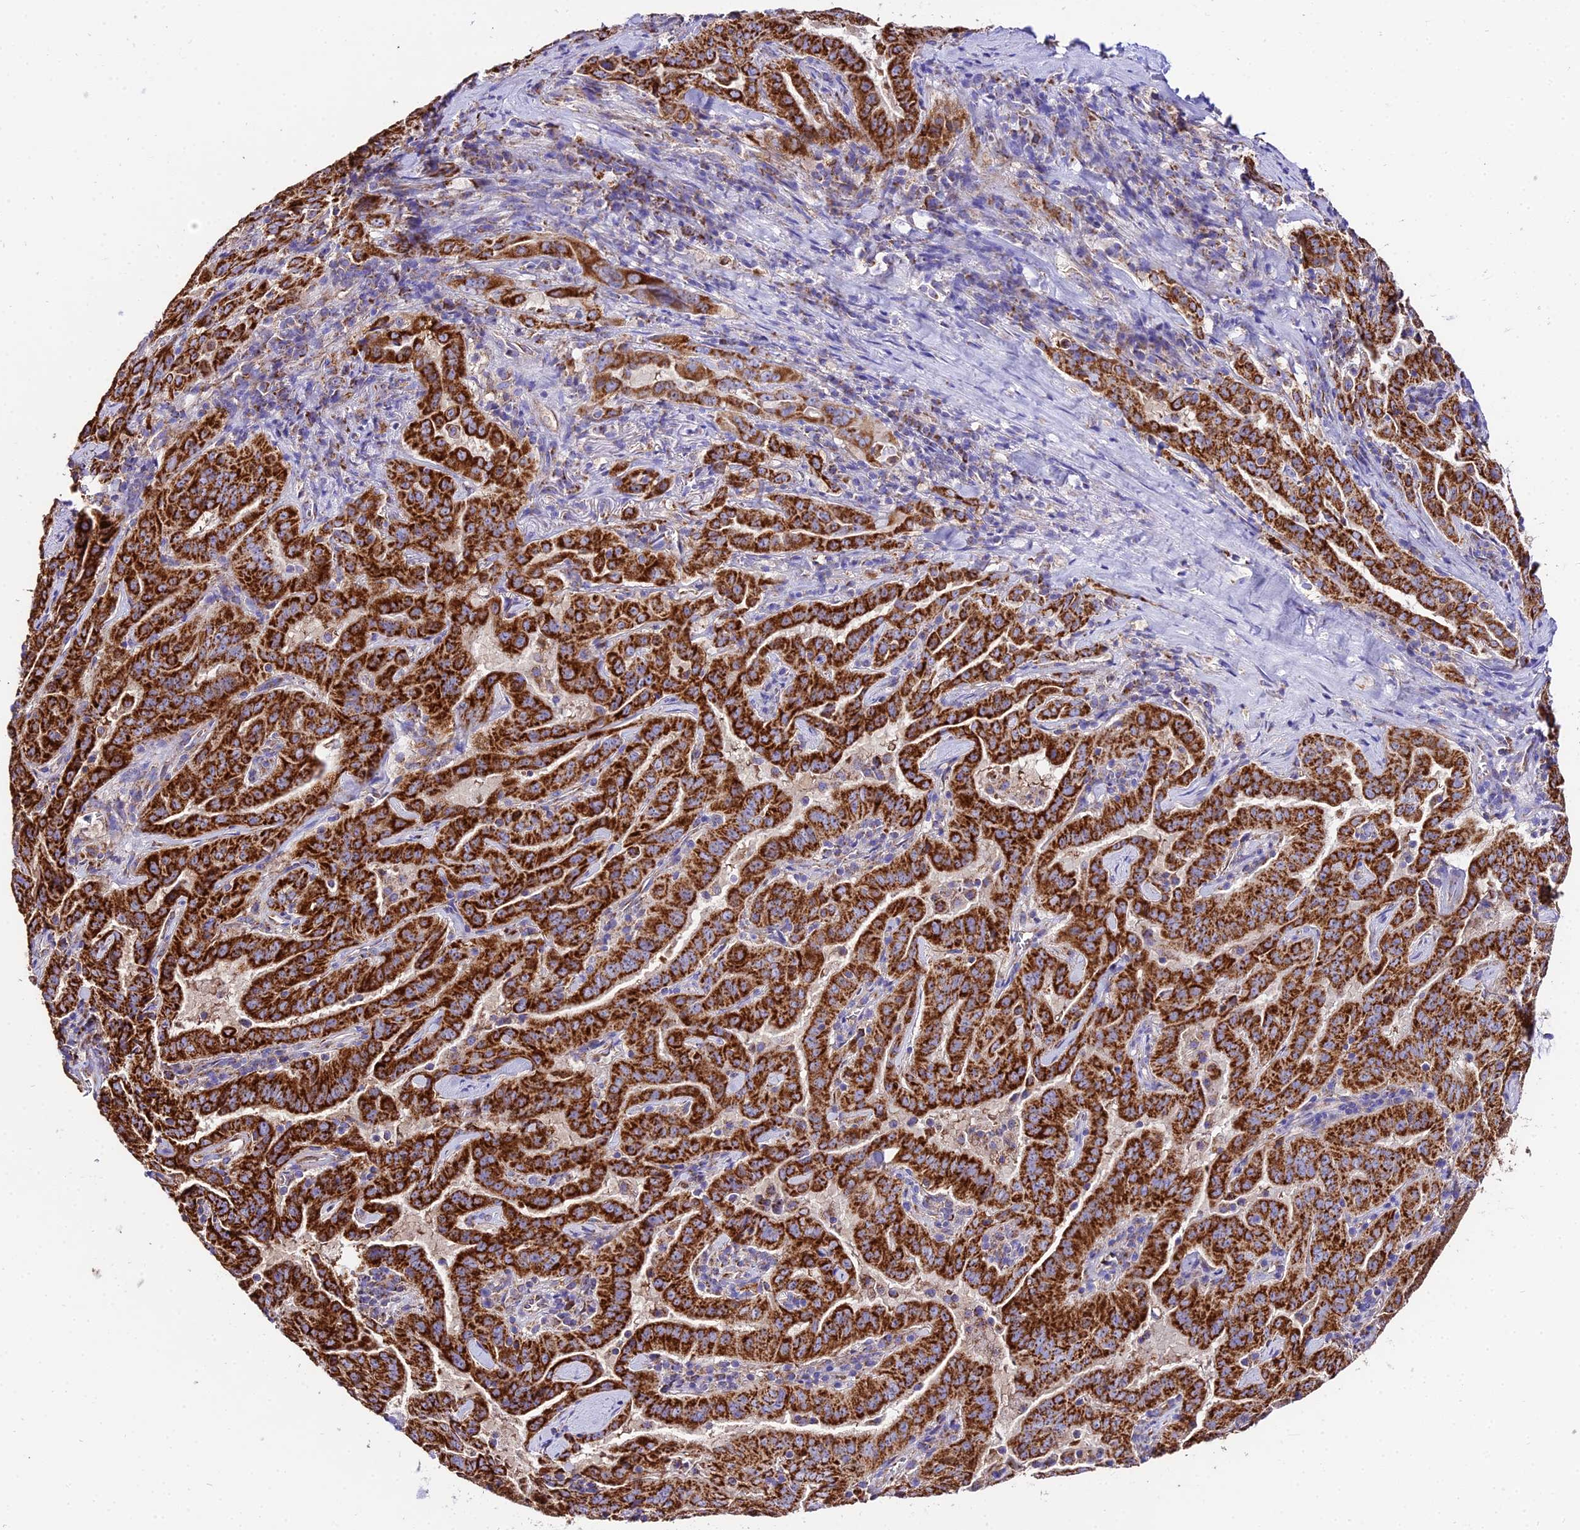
{"staining": {"intensity": "strong", "quantity": ">75%", "location": "cytoplasmic/membranous"}, "tissue": "pancreatic cancer", "cell_type": "Tumor cells", "image_type": "cancer", "snomed": [{"axis": "morphology", "description": "Adenocarcinoma, NOS"}, {"axis": "topography", "description": "Pancreas"}], "caption": "This is an image of immunohistochemistry (IHC) staining of adenocarcinoma (pancreatic), which shows strong staining in the cytoplasmic/membranous of tumor cells.", "gene": "OCIAD1", "patient": {"sex": "male", "age": 63}}